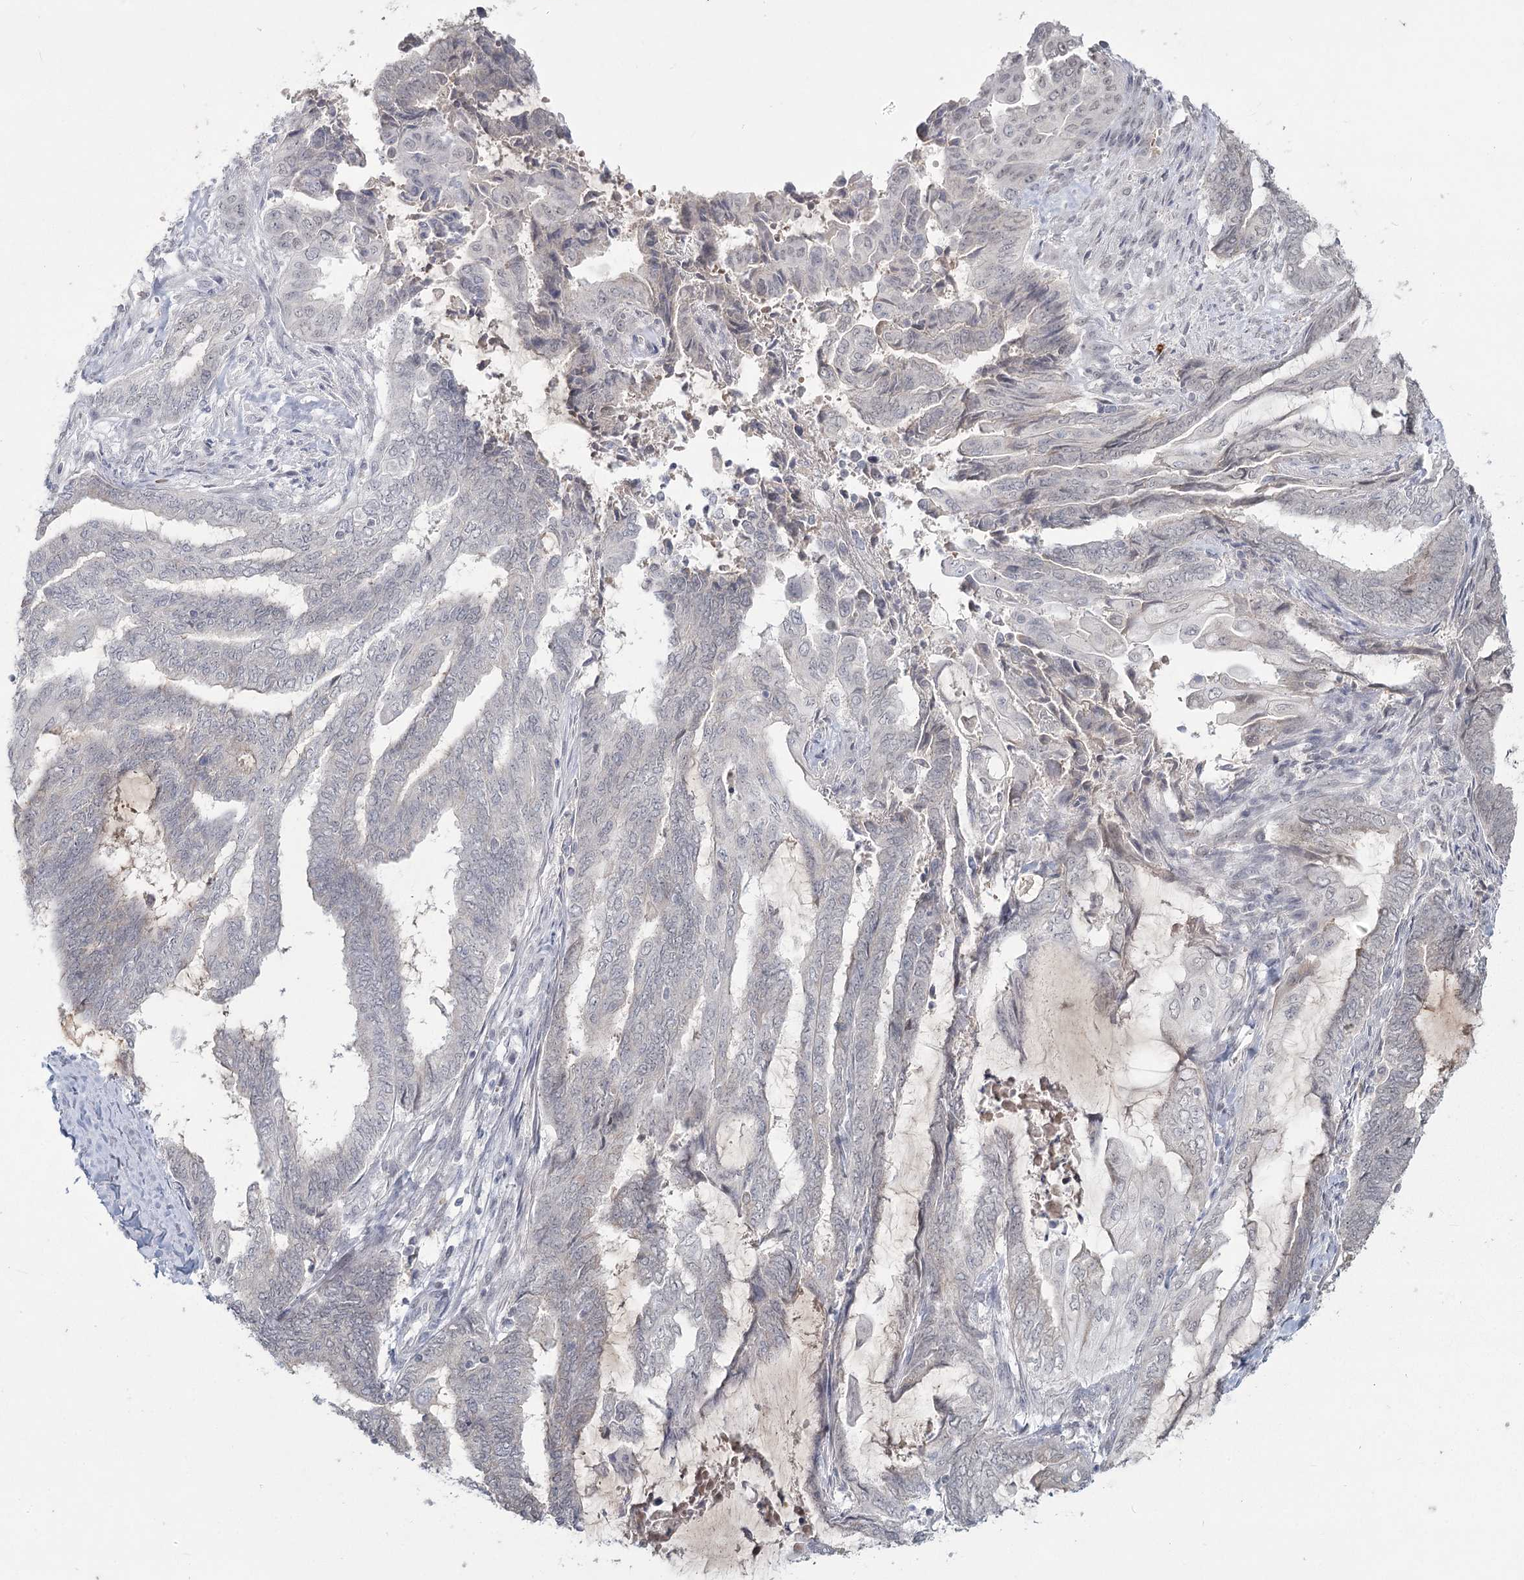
{"staining": {"intensity": "negative", "quantity": "none", "location": "none"}, "tissue": "endometrial cancer", "cell_type": "Tumor cells", "image_type": "cancer", "snomed": [{"axis": "morphology", "description": "Adenocarcinoma, NOS"}, {"axis": "topography", "description": "Uterus"}, {"axis": "topography", "description": "Endometrium"}], "caption": "There is no significant staining in tumor cells of endometrial cancer (adenocarcinoma). The staining was performed using DAB (3,3'-diaminobenzidine) to visualize the protein expression in brown, while the nuclei were stained in blue with hematoxylin (Magnification: 20x).", "gene": "LY6G5C", "patient": {"sex": "female", "age": 70}}